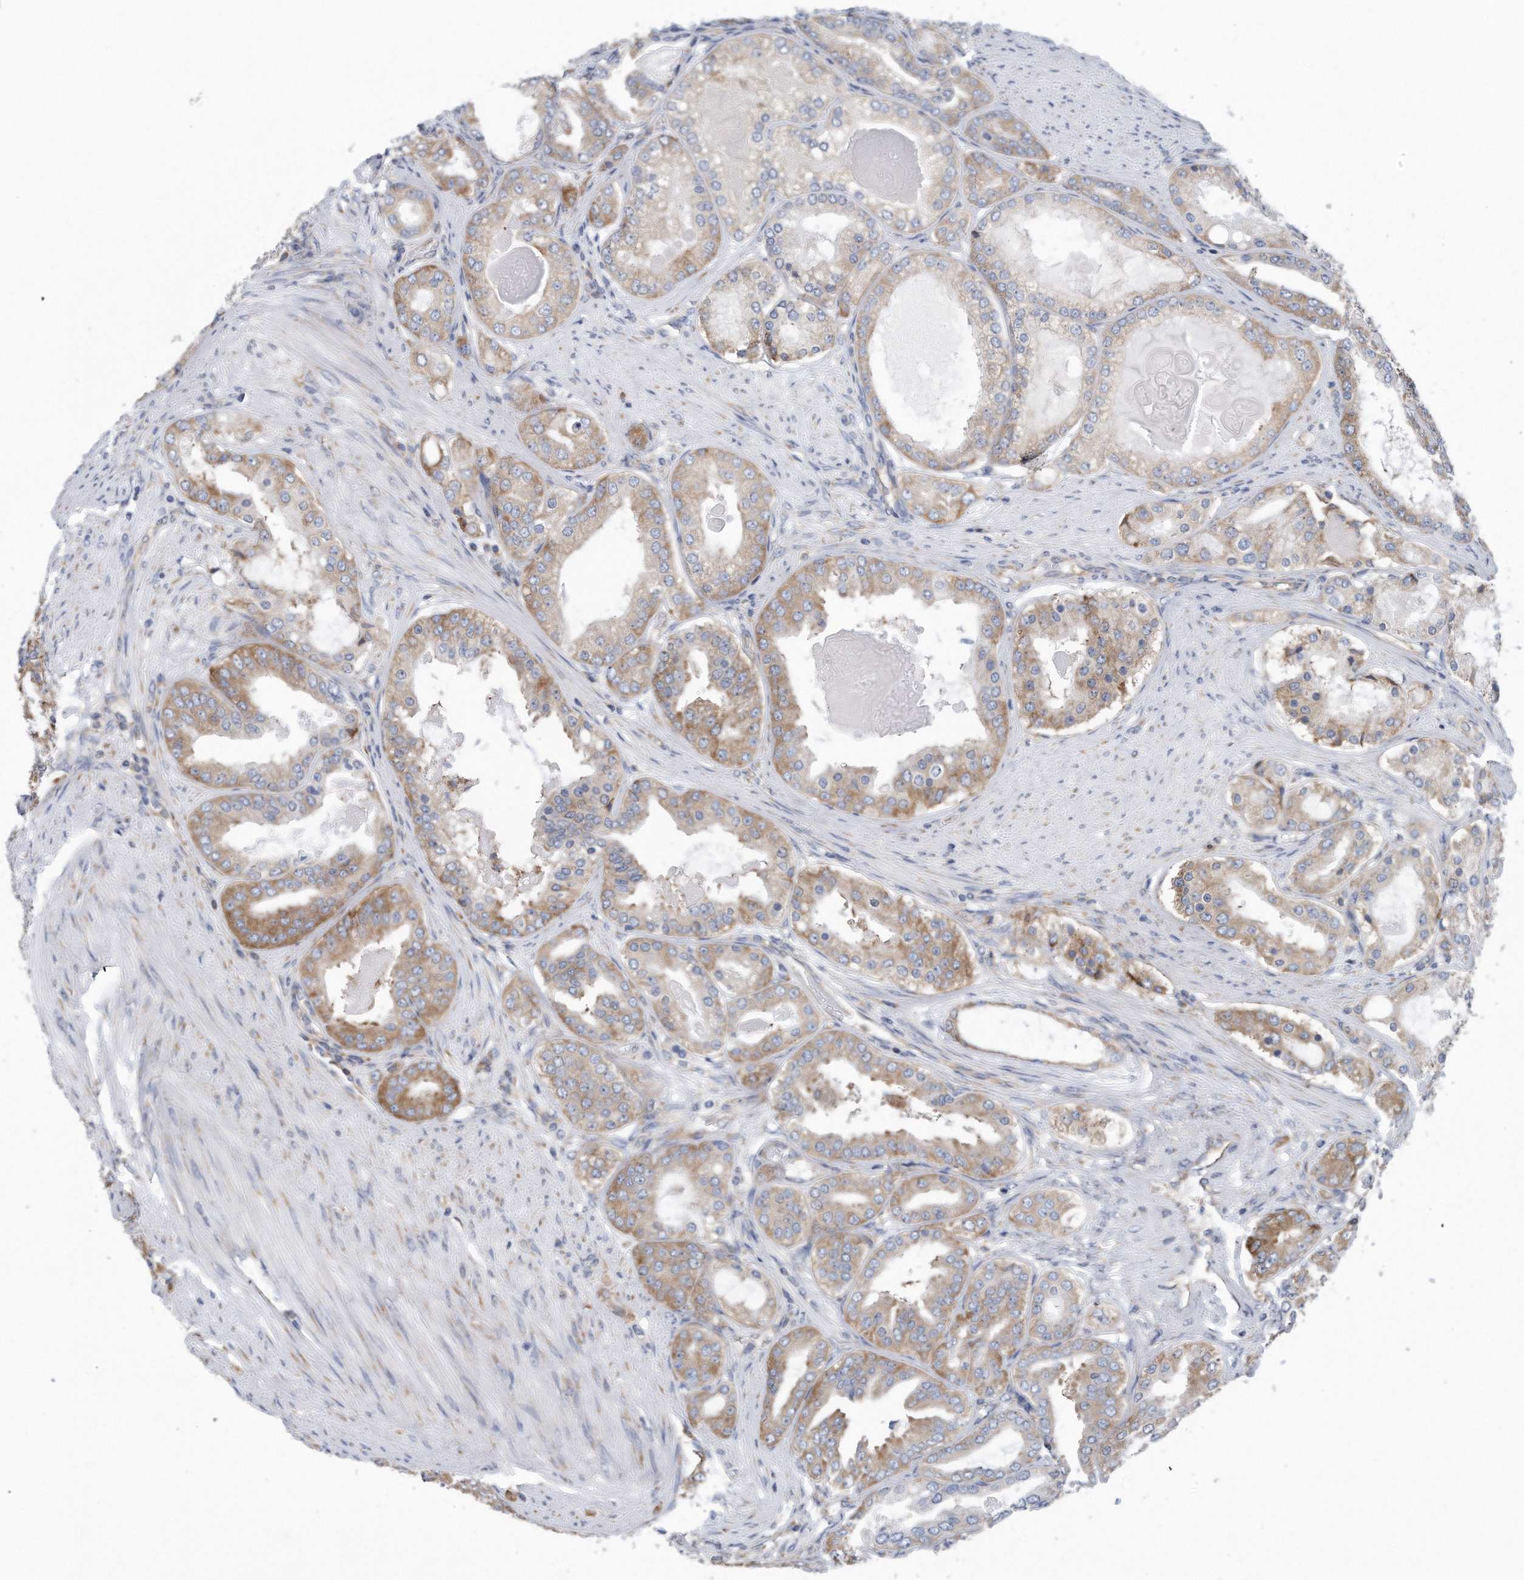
{"staining": {"intensity": "moderate", "quantity": ">75%", "location": "cytoplasmic/membranous"}, "tissue": "prostate cancer", "cell_type": "Tumor cells", "image_type": "cancer", "snomed": [{"axis": "morphology", "description": "Adenocarcinoma, High grade"}, {"axis": "topography", "description": "Prostate"}], "caption": "Prostate adenocarcinoma (high-grade) tissue displays moderate cytoplasmic/membranous positivity in about >75% of tumor cells", "gene": "RPL26L1", "patient": {"sex": "male", "age": 60}}